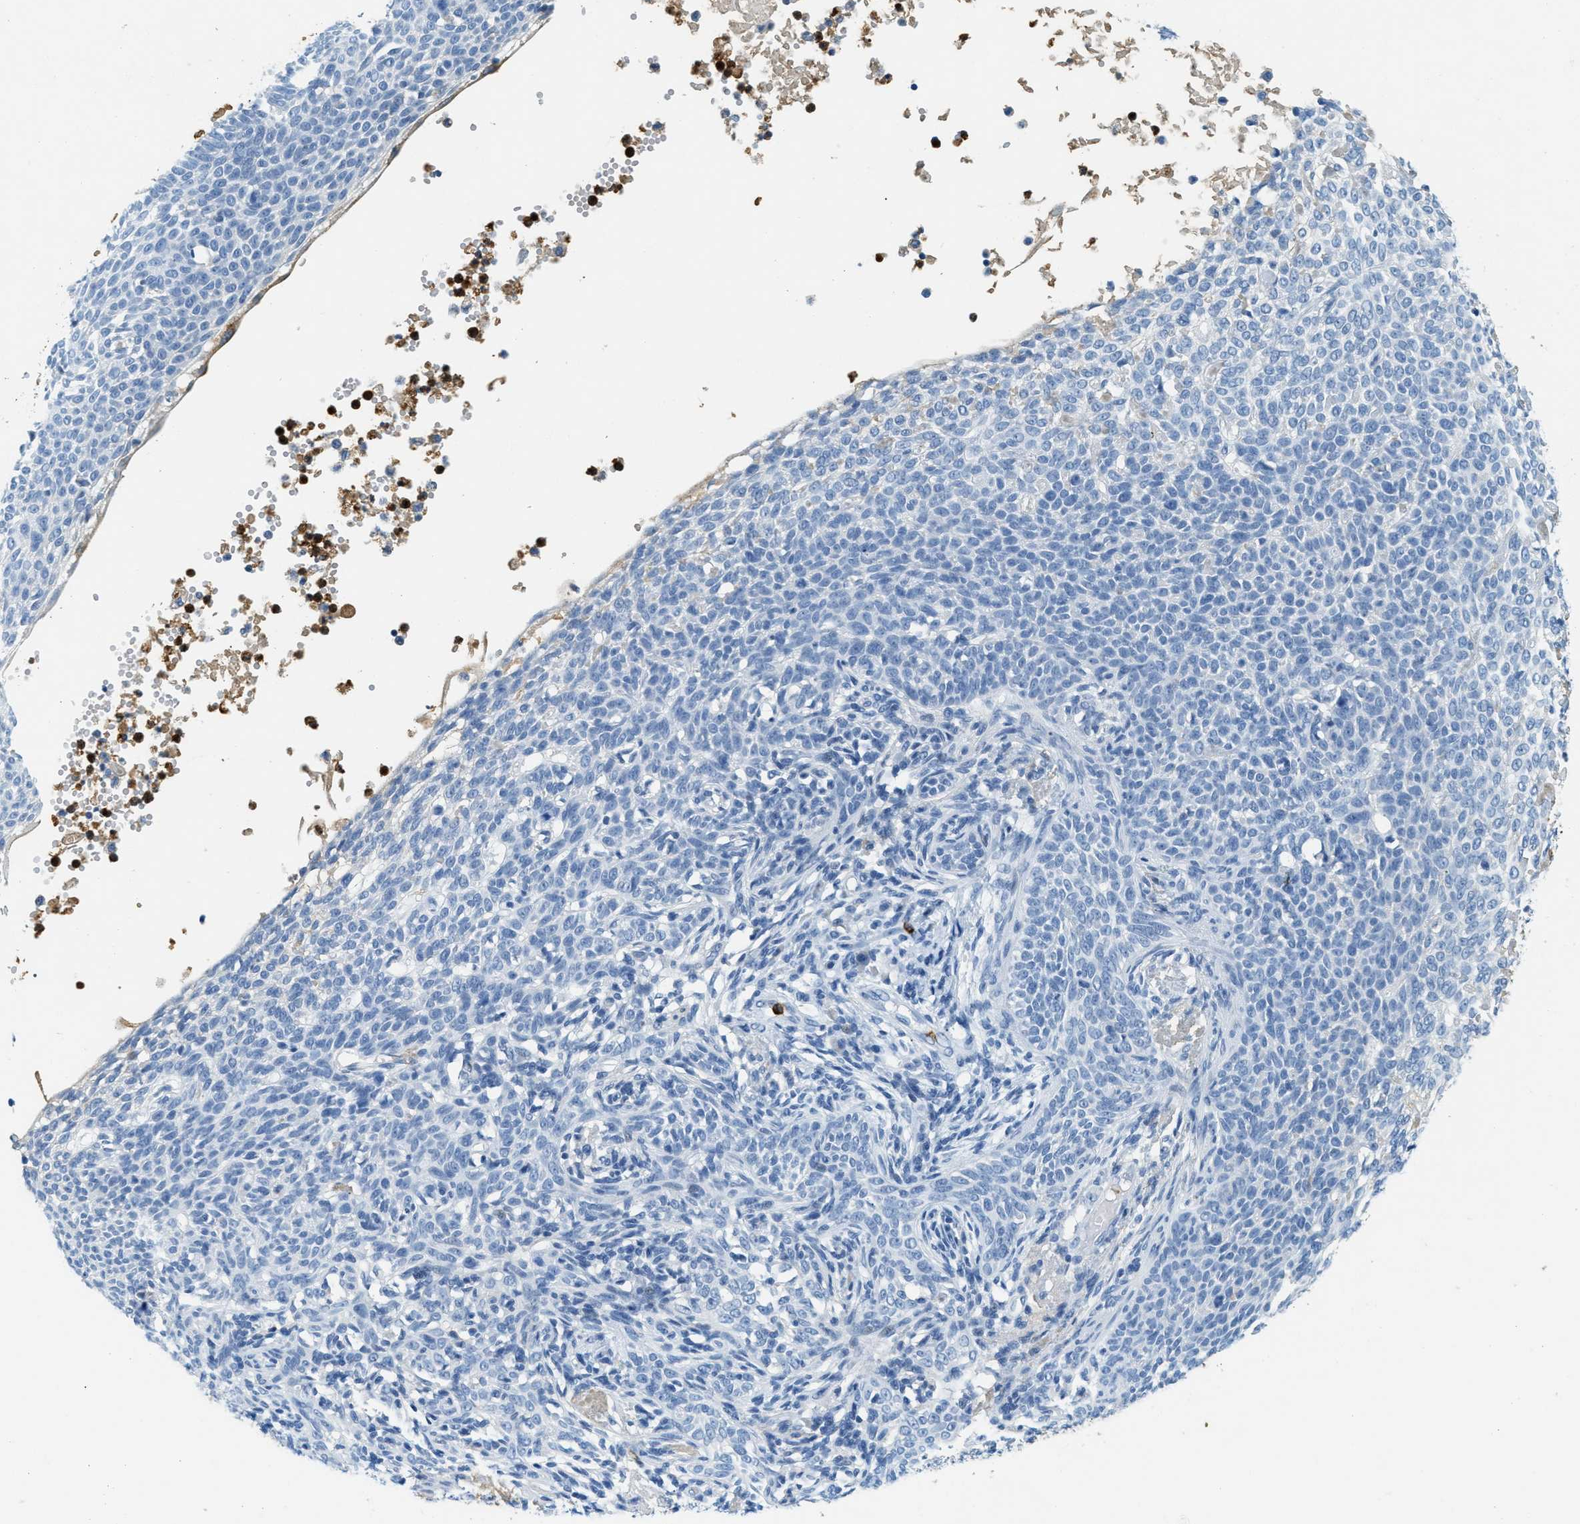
{"staining": {"intensity": "negative", "quantity": "none", "location": "none"}, "tissue": "skin cancer", "cell_type": "Tumor cells", "image_type": "cancer", "snomed": [{"axis": "morphology", "description": "Normal tissue, NOS"}, {"axis": "morphology", "description": "Basal cell carcinoma"}, {"axis": "topography", "description": "Skin"}], "caption": "Tumor cells are negative for brown protein staining in basal cell carcinoma (skin).", "gene": "LCN2", "patient": {"sex": "male", "age": 87}}